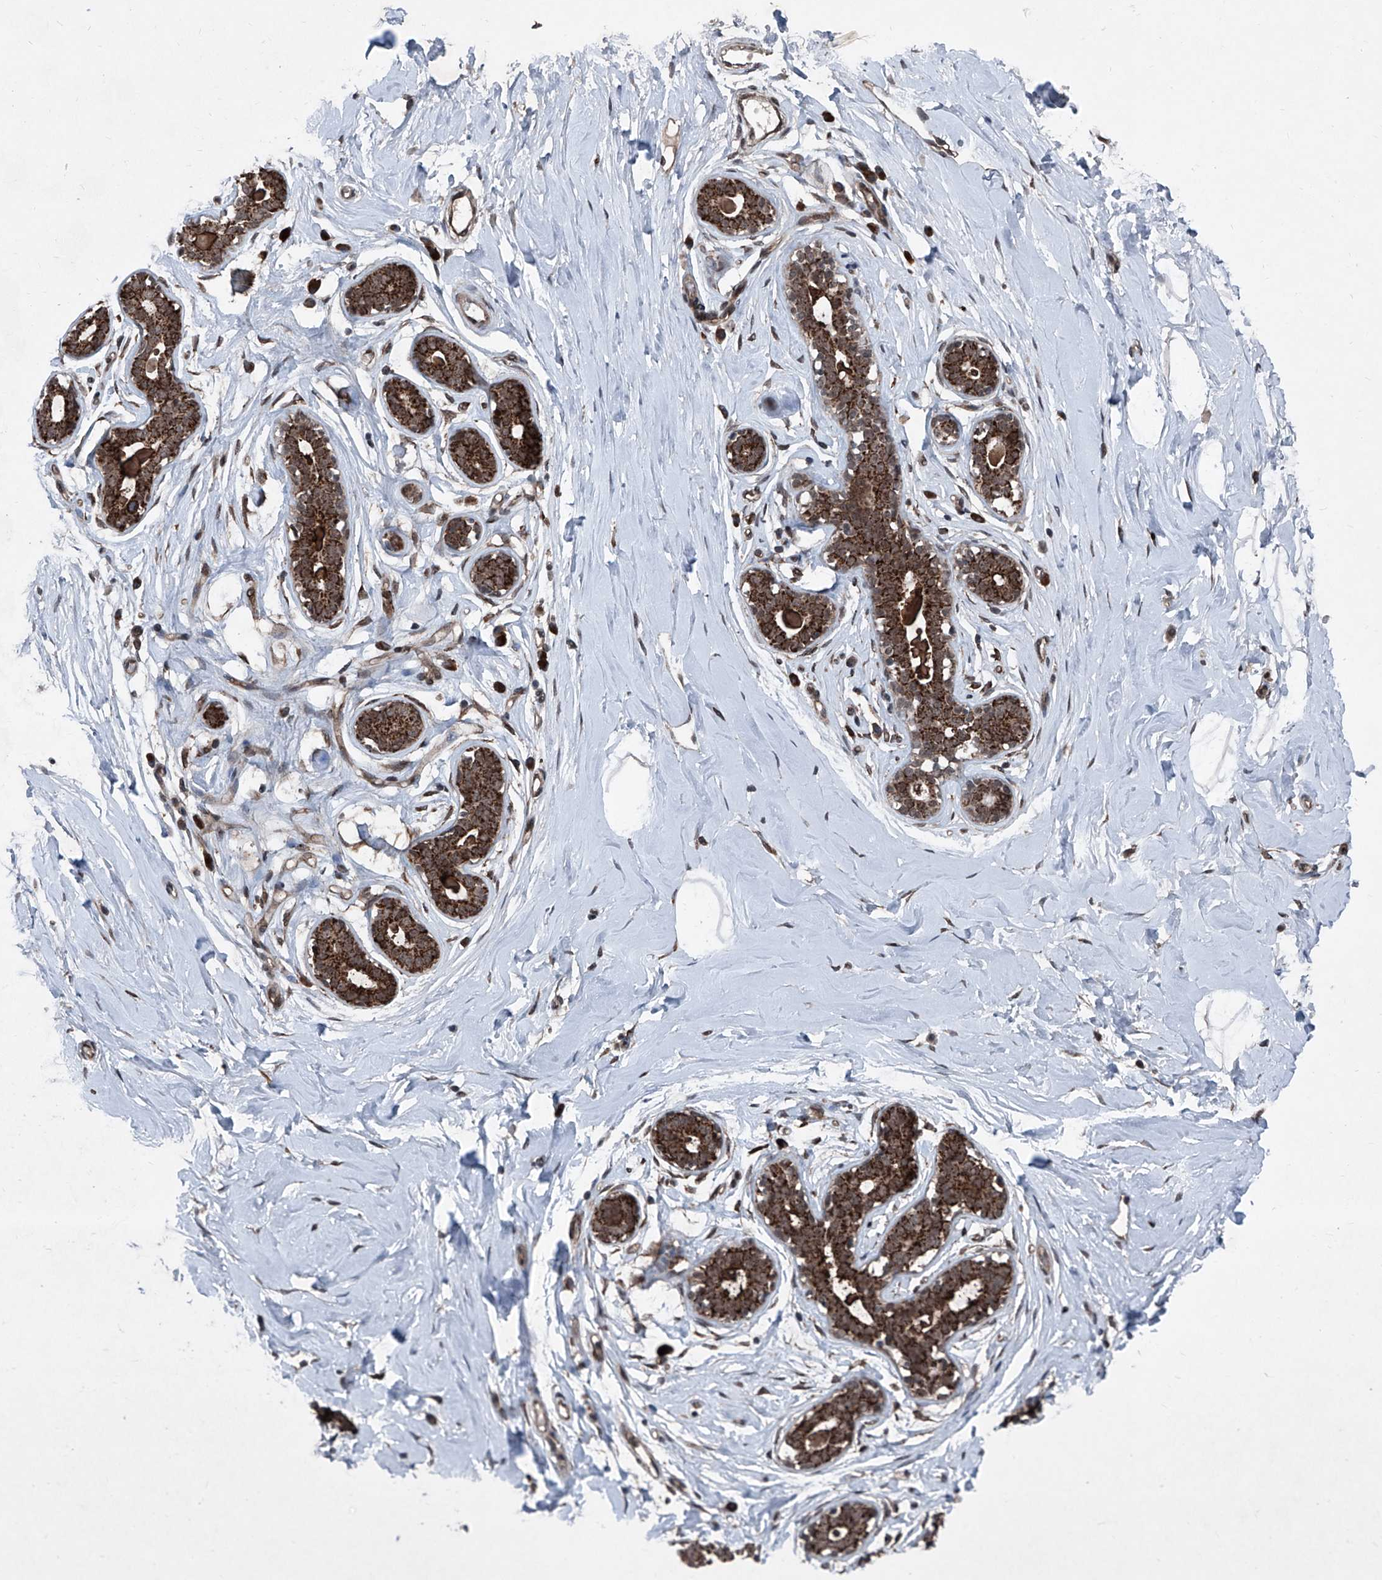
{"staining": {"intensity": "negative", "quantity": "none", "location": "none"}, "tissue": "breast", "cell_type": "Adipocytes", "image_type": "normal", "snomed": [{"axis": "morphology", "description": "Normal tissue, NOS"}, {"axis": "morphology", "description": "Adenoma, NOS"}, {"axis": "topography", "description": "Breast"}], "caption": "Immunohistochemistry (IHC) micrograph of unremarkable breast stained for a protein (brown), which demonstrates no expression in adipocytes. Nuclei are stained in blue.", "gene": "COA7", "patient": {"sex": "female", "age": 23}}